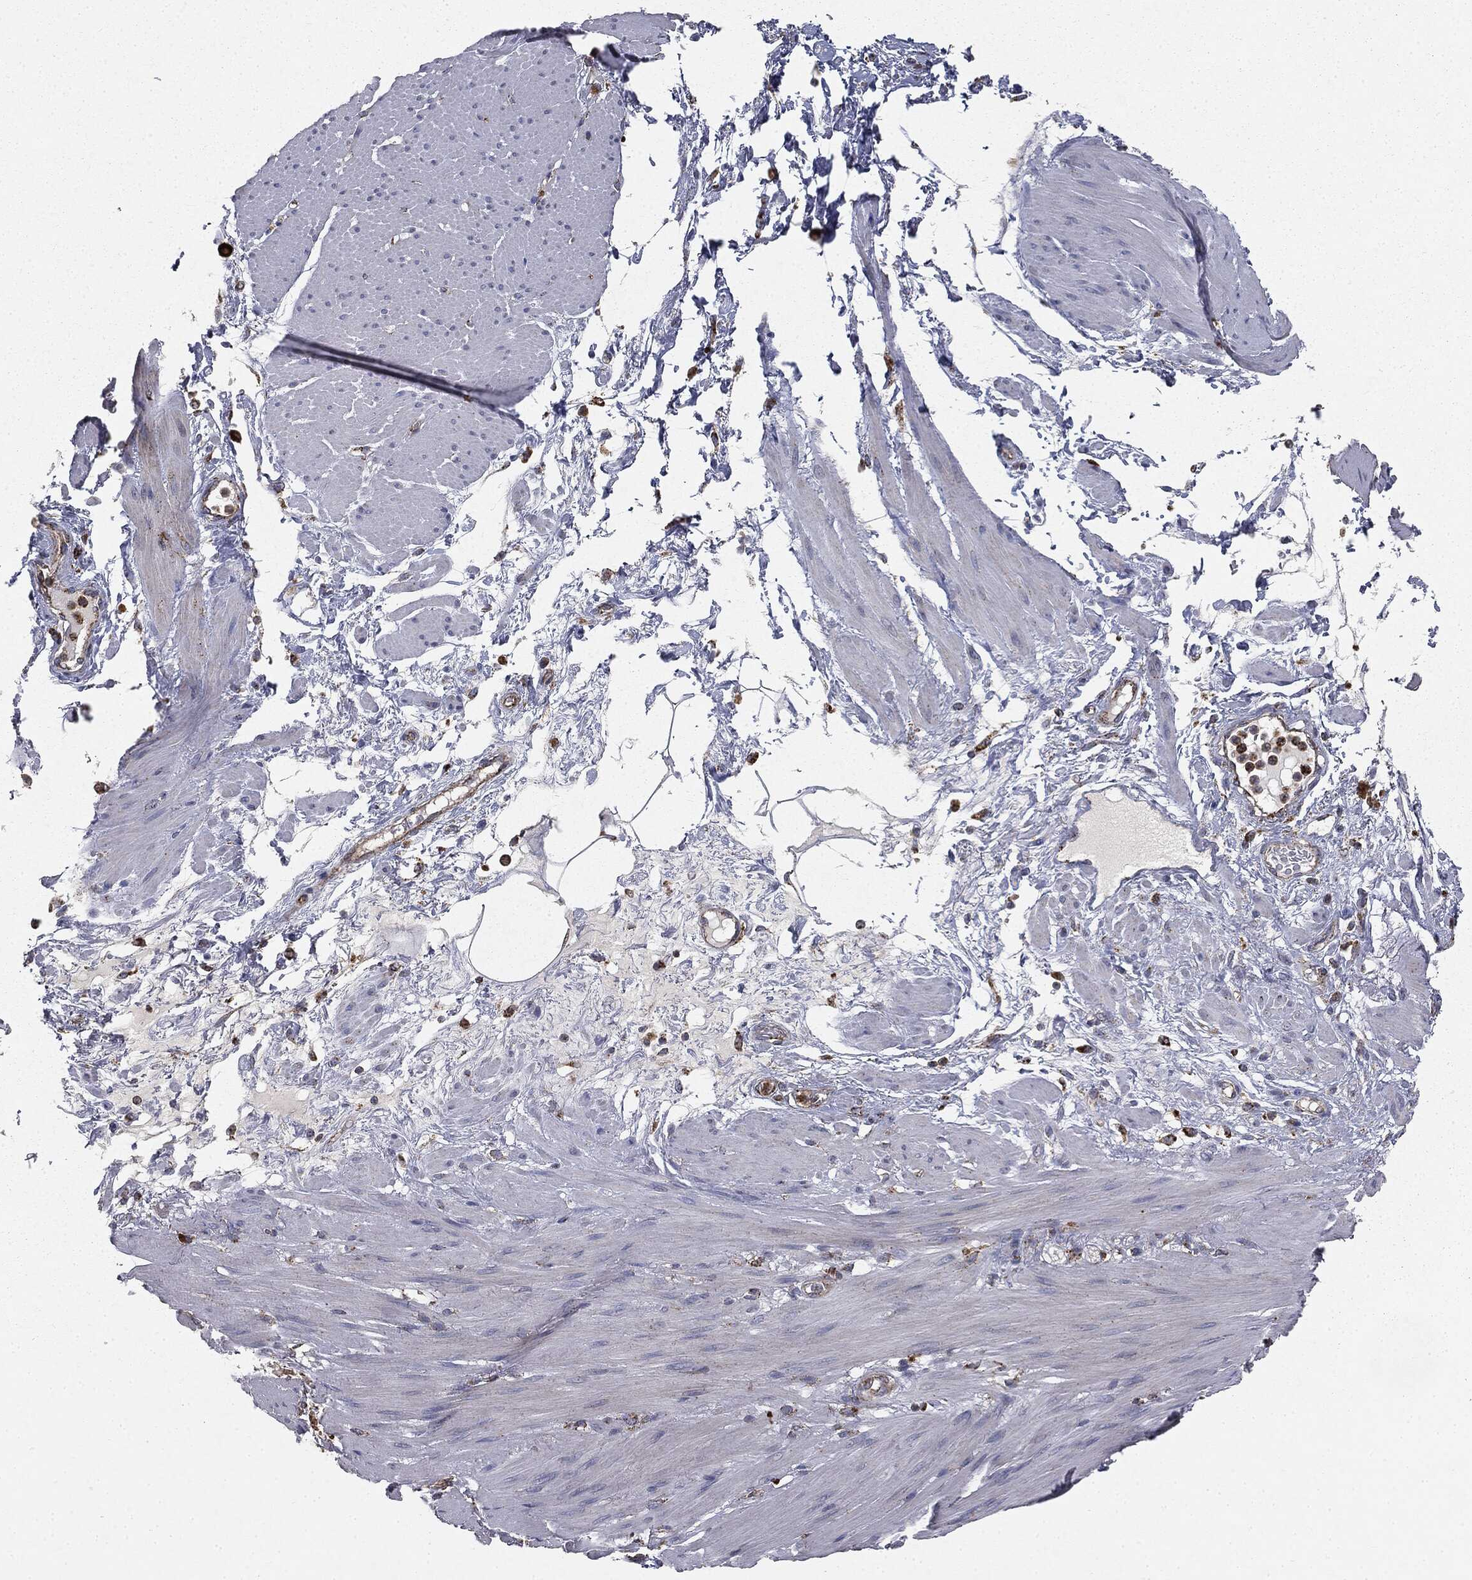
{"staining": {"intensity": "negative", "quantity": "none", "location": "none"}, "tissue": "smooth muscle", "cell_type": "Smooth muscle cells", "image_type": "normal", "snomed": [{"axis": "morphology", "description": "Normal tissue, NOS"}, {"axis": "topography", "description": "Smooth muscle"}, {"axis": "topography", "description": "Anal"}], "caption": "There is no significant expression in smooth muscle cells of smooth muscle. The staining is performed using DAB brown chromogen with nuclei counter-stained in using hematoxylin.", "gene": "CTSA", "patient": {"sex": "male", "age": 83}}